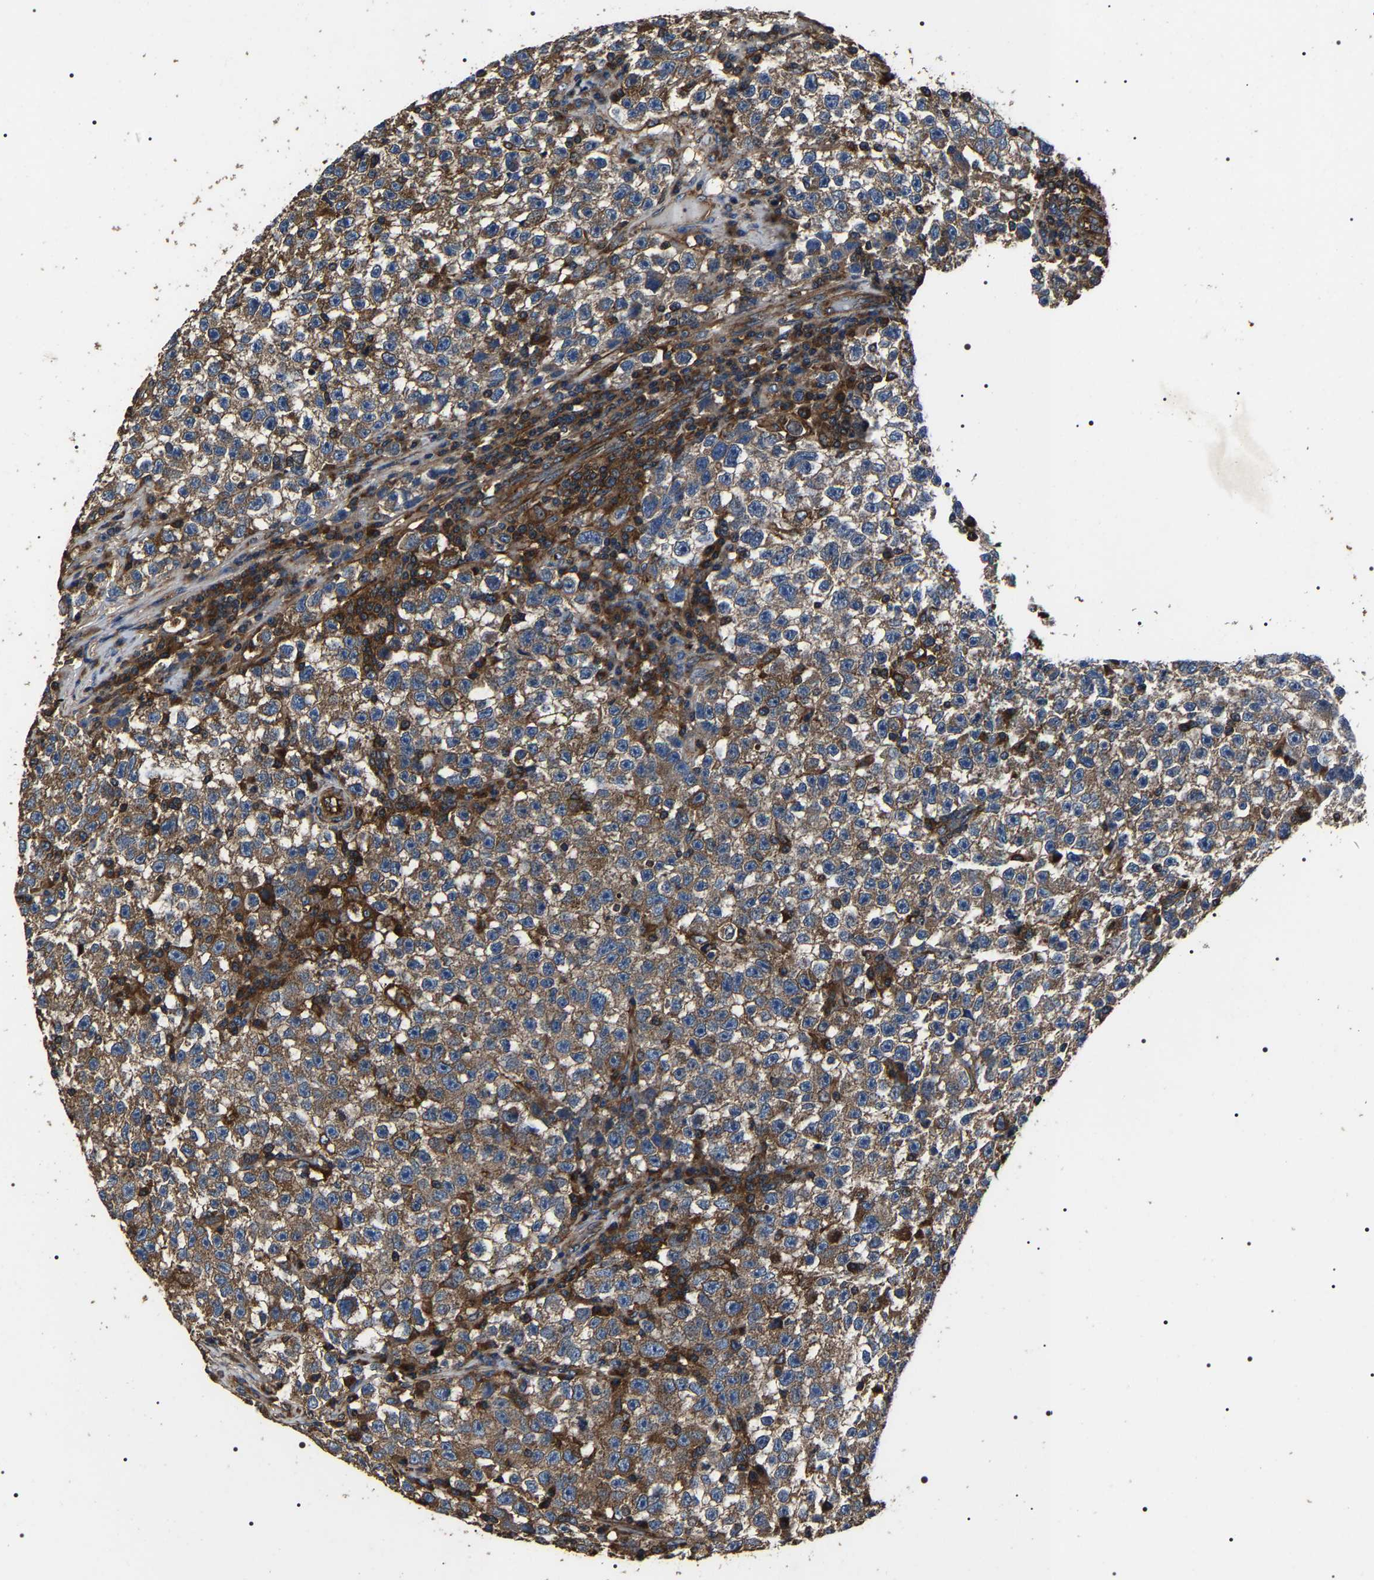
{"staining": {"intensity": "moderate", "quantity": ">75%", "location": "cytoplasmic/membranous"}, "tissue": "testis cancer", "cell_type": "Tumor cells", "image_type": "cancer", "snomed": [{"axis": "morphology", "description": "Seminoma, NOS"}, {"axis": "topography", "description": "Testis"}], "caption": "Tumor cells show moderate cytoplasmic/membranous expression in approximately >75% of cells in testis seminoma.", "gene": "HSCB", "patient": {"sex": "male", "age": 22}}